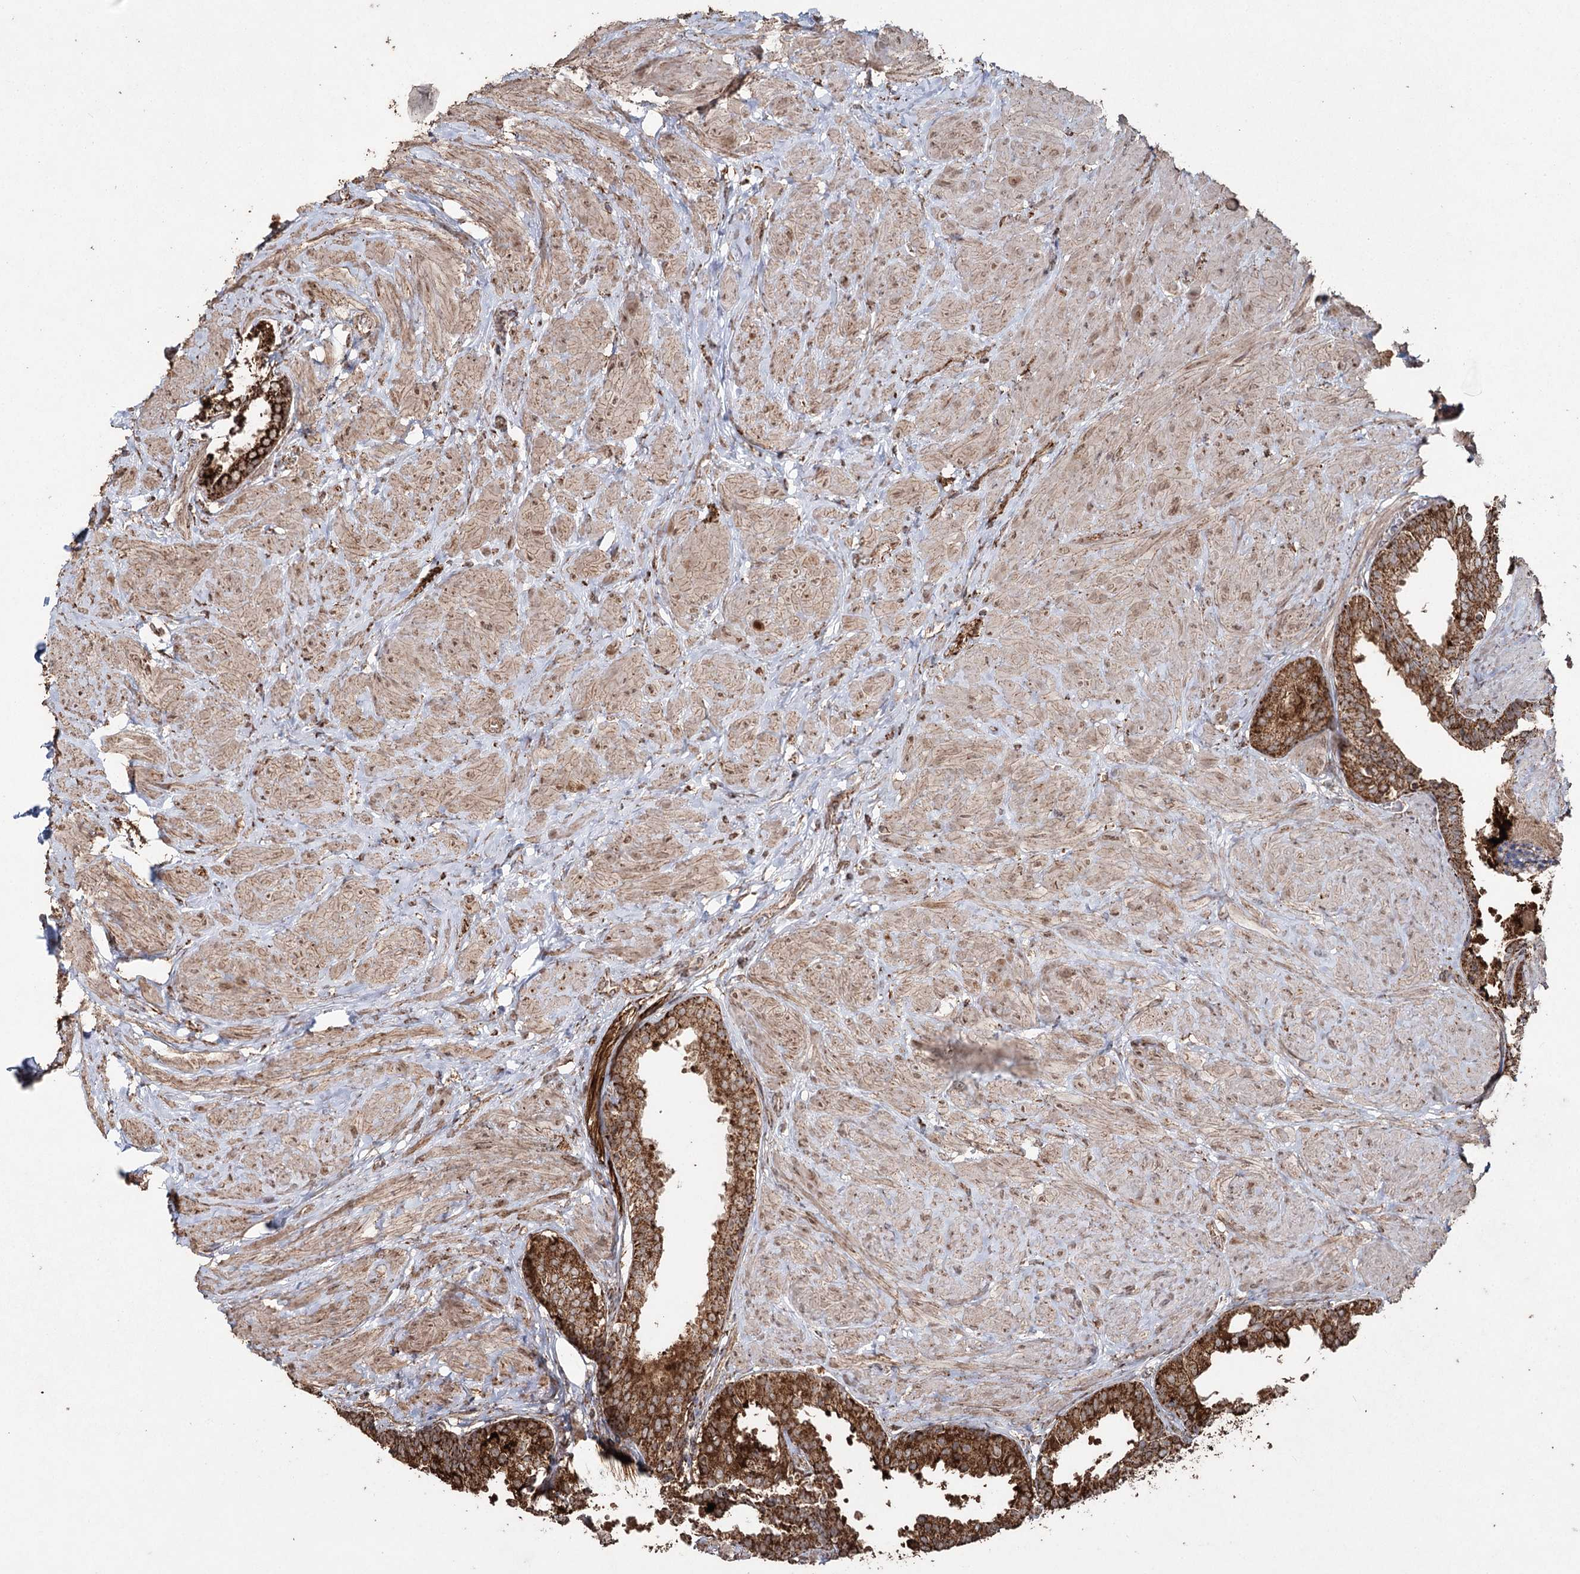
{"staining": {"intensity": "strong", "quantity": ">75%", "location": "cytoplasmic/membranous"}, "tissue": "prostate", "cell_type": "Glandular cells", "image_type": "normal", "snomed": [{"axis": "morphology", "description": "Normal tissue, NOS"}, {"axis": "topography", "description": "Prostate"}], "caption": "A brown stain shows strong cytoplasmic/membranous expression of a protein in glandular cells of benign prostate. Using DAB (brown) and hematoxylin (blue) stains, captured at high magnification using brightfield microscopy.", "gene": "SLF2", "patient": {"sex": "male", "age": 48}}